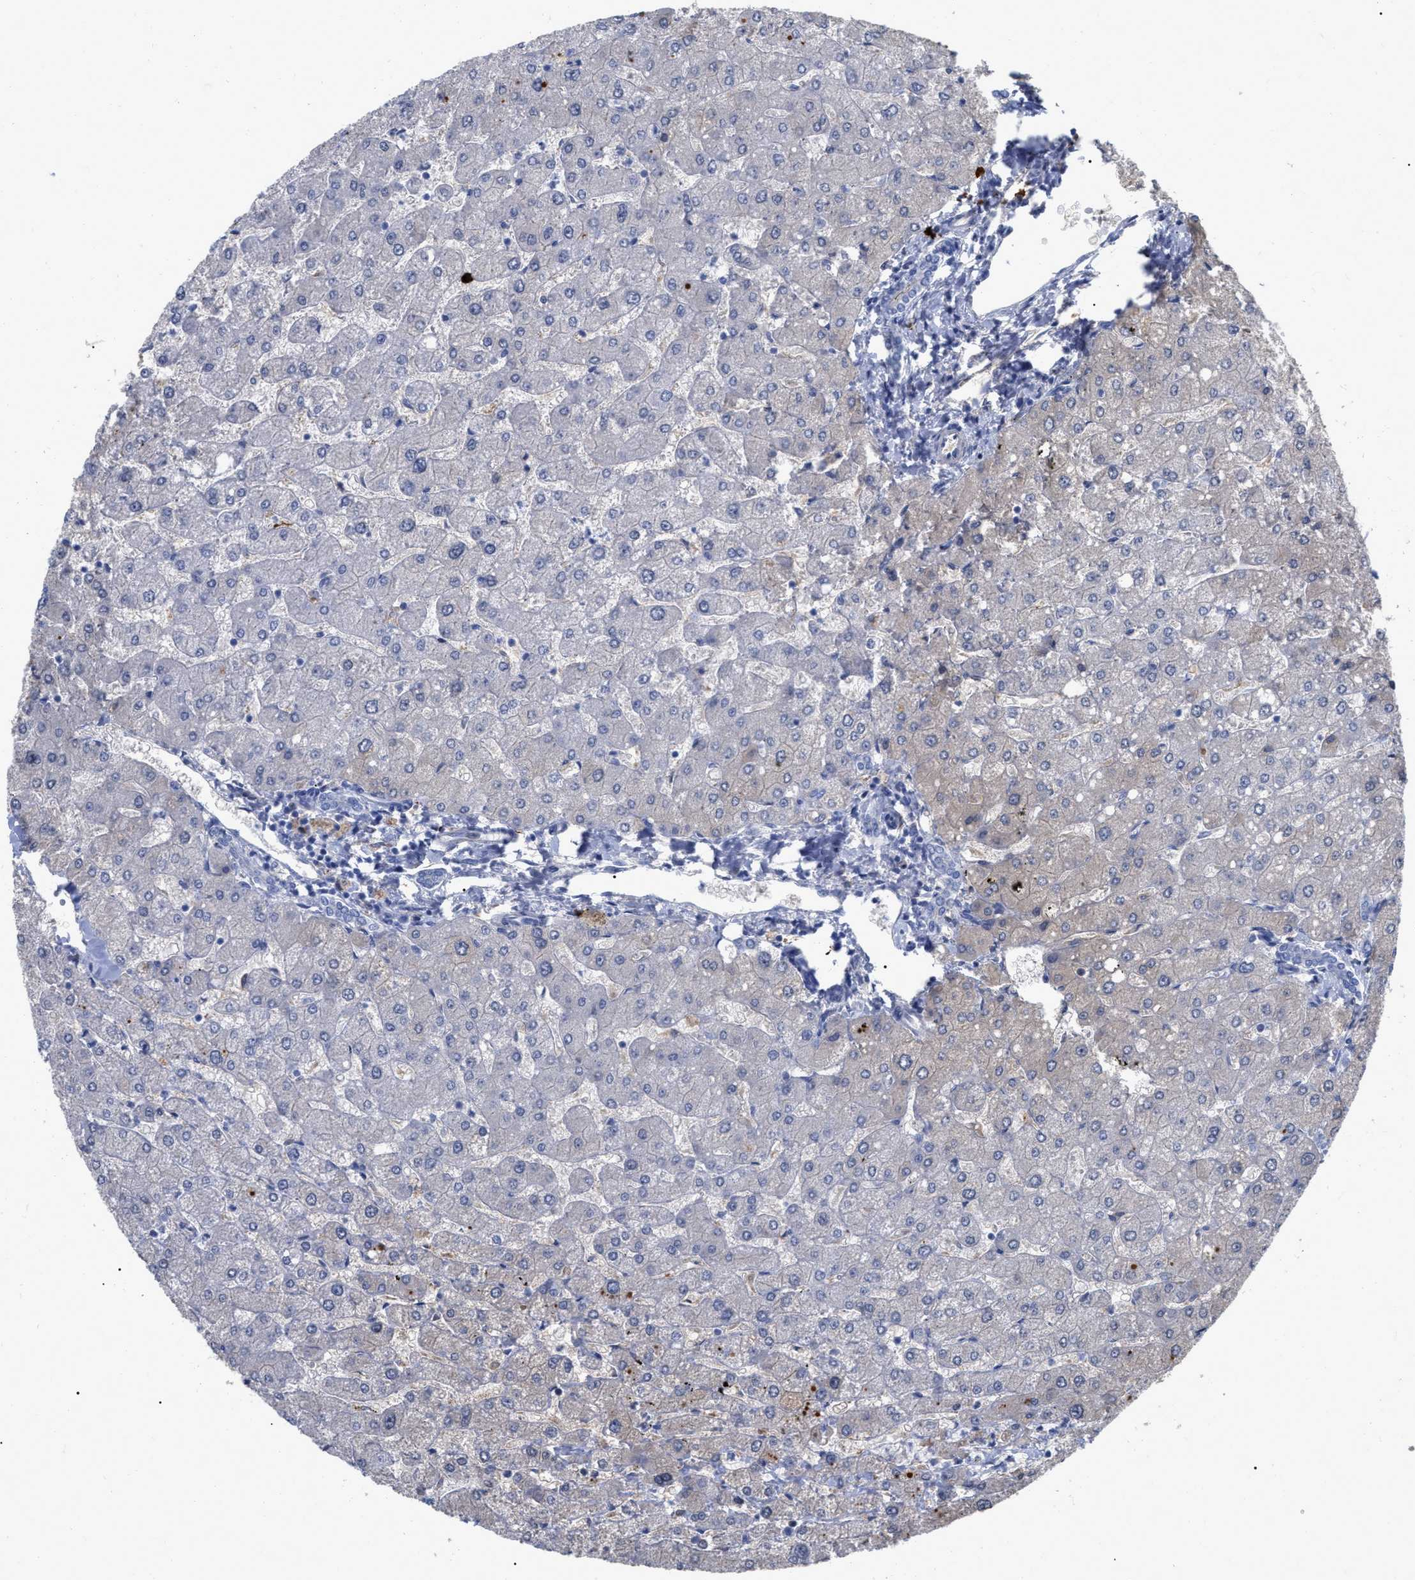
{"staining": {"intensity": "negative", "quantity": "none", "location": "none"}, "tissue": "liver", "cell_type": "Cholangiocytes", "image_type": "normal", "snomed": [{"axis": "morphology", "description": "Normal tissue, NOS"}, {"axis": "topography", "description": "Liver"}], "caption": "DAB immunohistochemical staining of unremarkable human liver reveals no significant staining in cholangiocytes.", "gene": "IGHV5", "patient": {"sex": "male", "age": 55}}